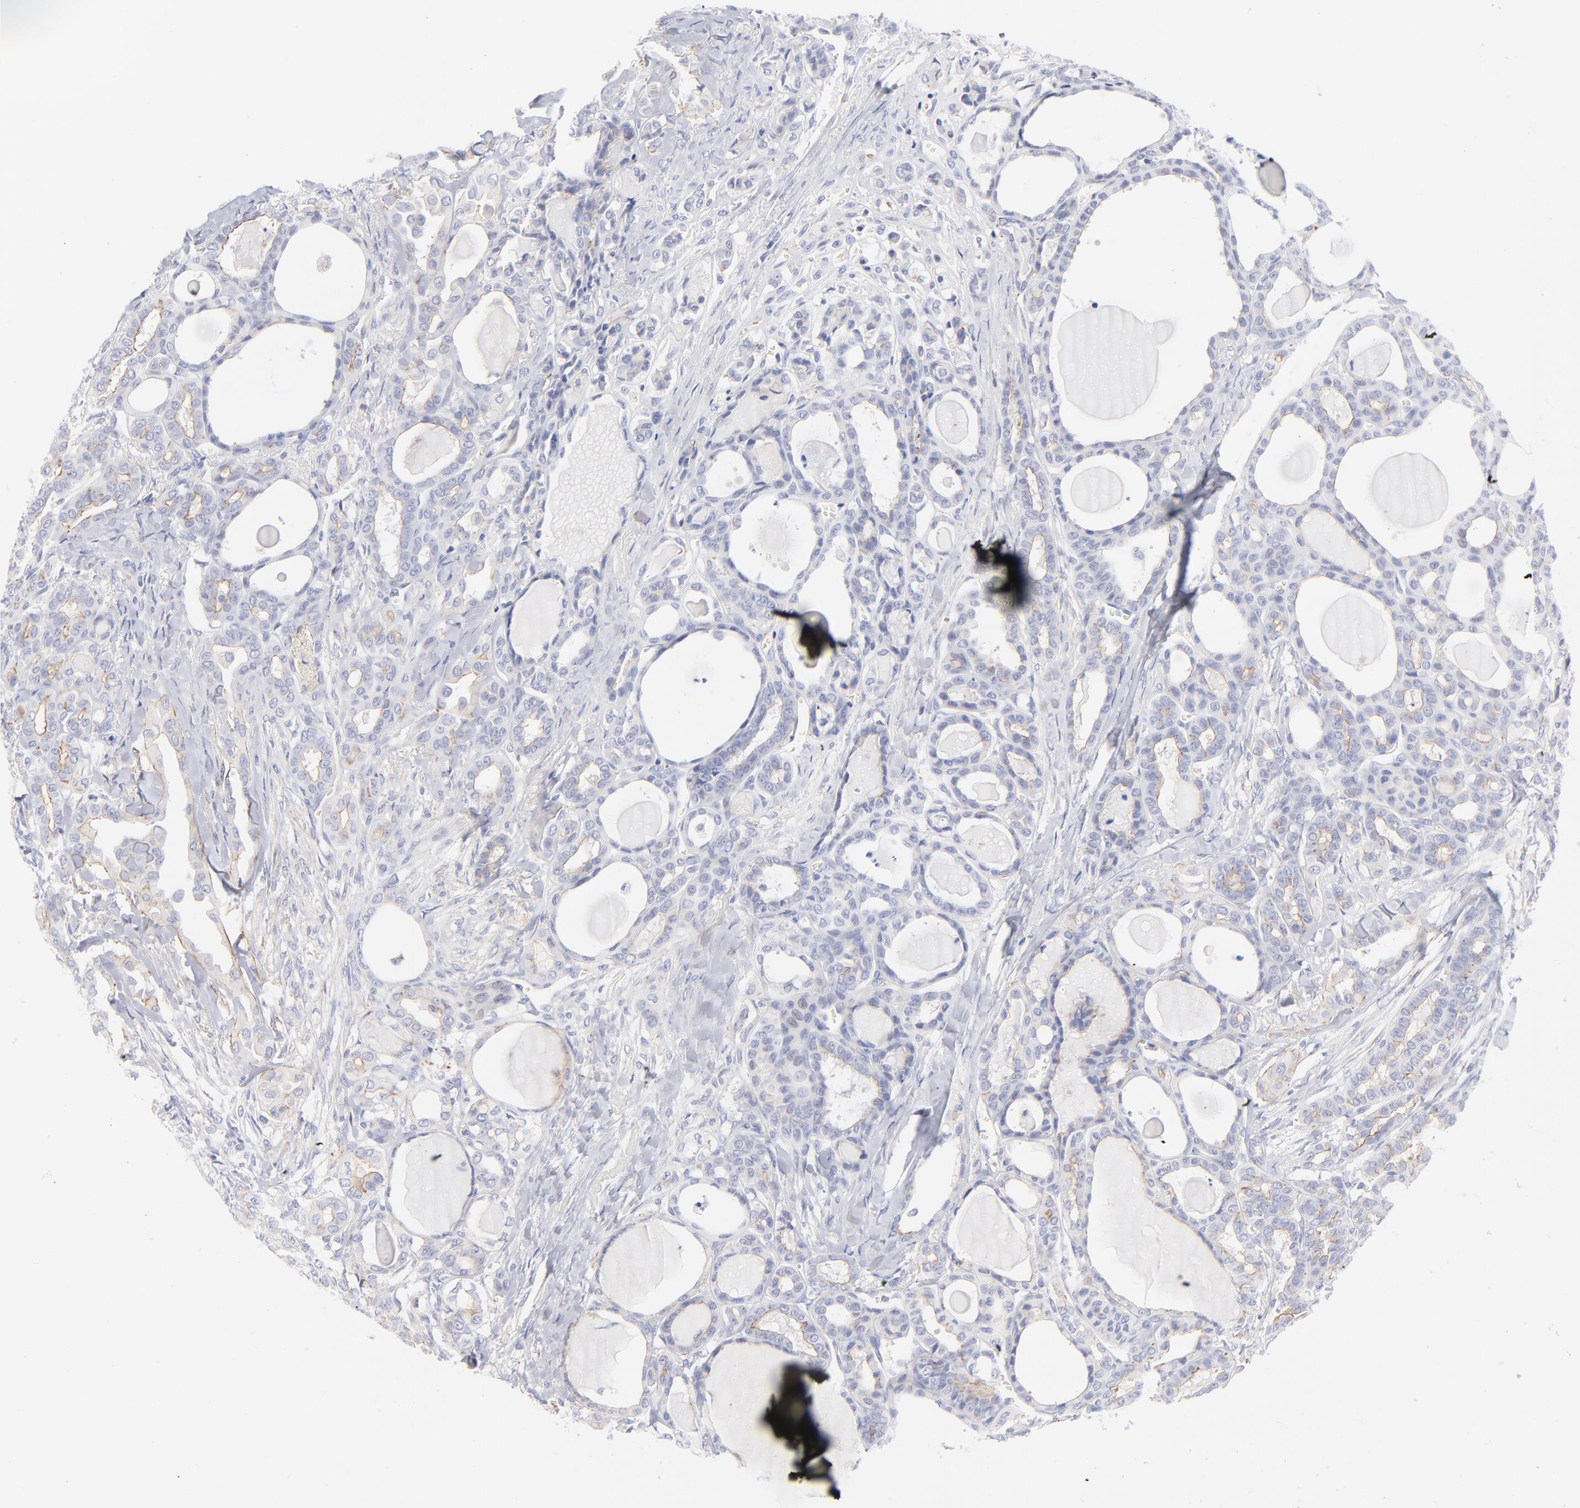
{"staining": {"intensity": "weak", "quantity": ">75%", "location": "cytoplasmic/membranous"}, "tissue": "thyroid cancer", "cell_type": "Tumor cells", "image_type": "cancer", "snomed": [{"axis": "morphology", "description": "Carcinoma, NOS"}, {"axis": "topography", "description": "Thyroid gland"}], "caption": "A photomicrograph of human thyroid carcinoma stained for a protein exhibits weak cytoplasmic/membranous brown staining in tumor cells. (DAB (3,3'-diaminobenzidine) IHC, brown staining for protein, blue staining for nuclei).", "gene": "ACTA2", "patient": {"sex": "female", "age": 91}}